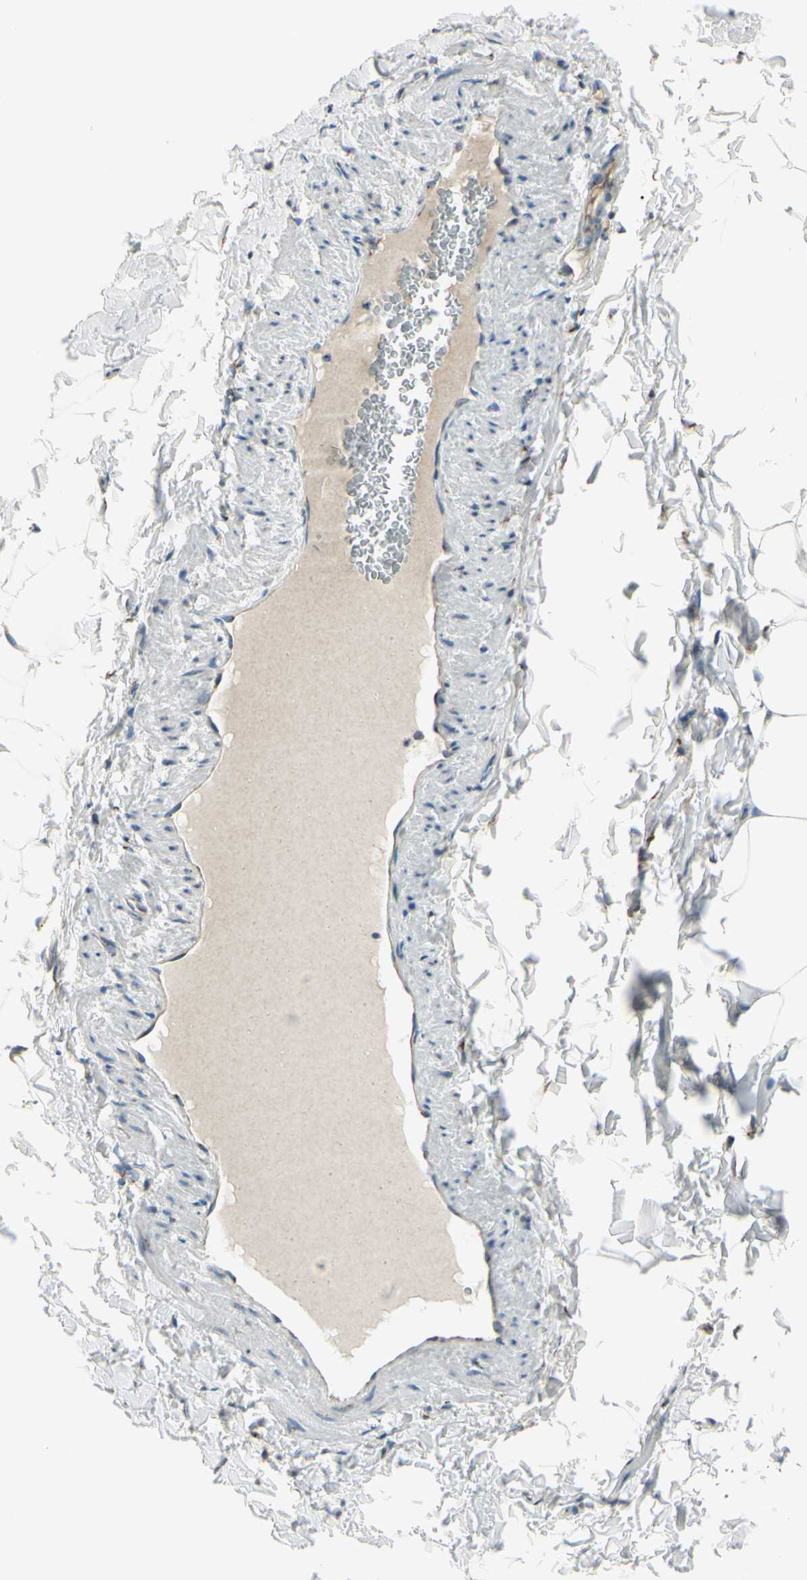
{"staining": {"intensity": "negative", "quantity": "none", "location": "none"}, "tissue": "adipose tissue", "cell_type": "Adipocytes", "image_type": "normal", "snomed": [{"axis": "morphology", "description": "Normal tissue, NOS"}, {"axis": "topography", "description": "Vascular tissue"}], "caption": "Unremarkable adipose tissue was stained to show a protein in brown. There is no significant positivity in adipocytes.", "gene": "B4GALT1", "patient": {"sex": "male", "age": 41}}